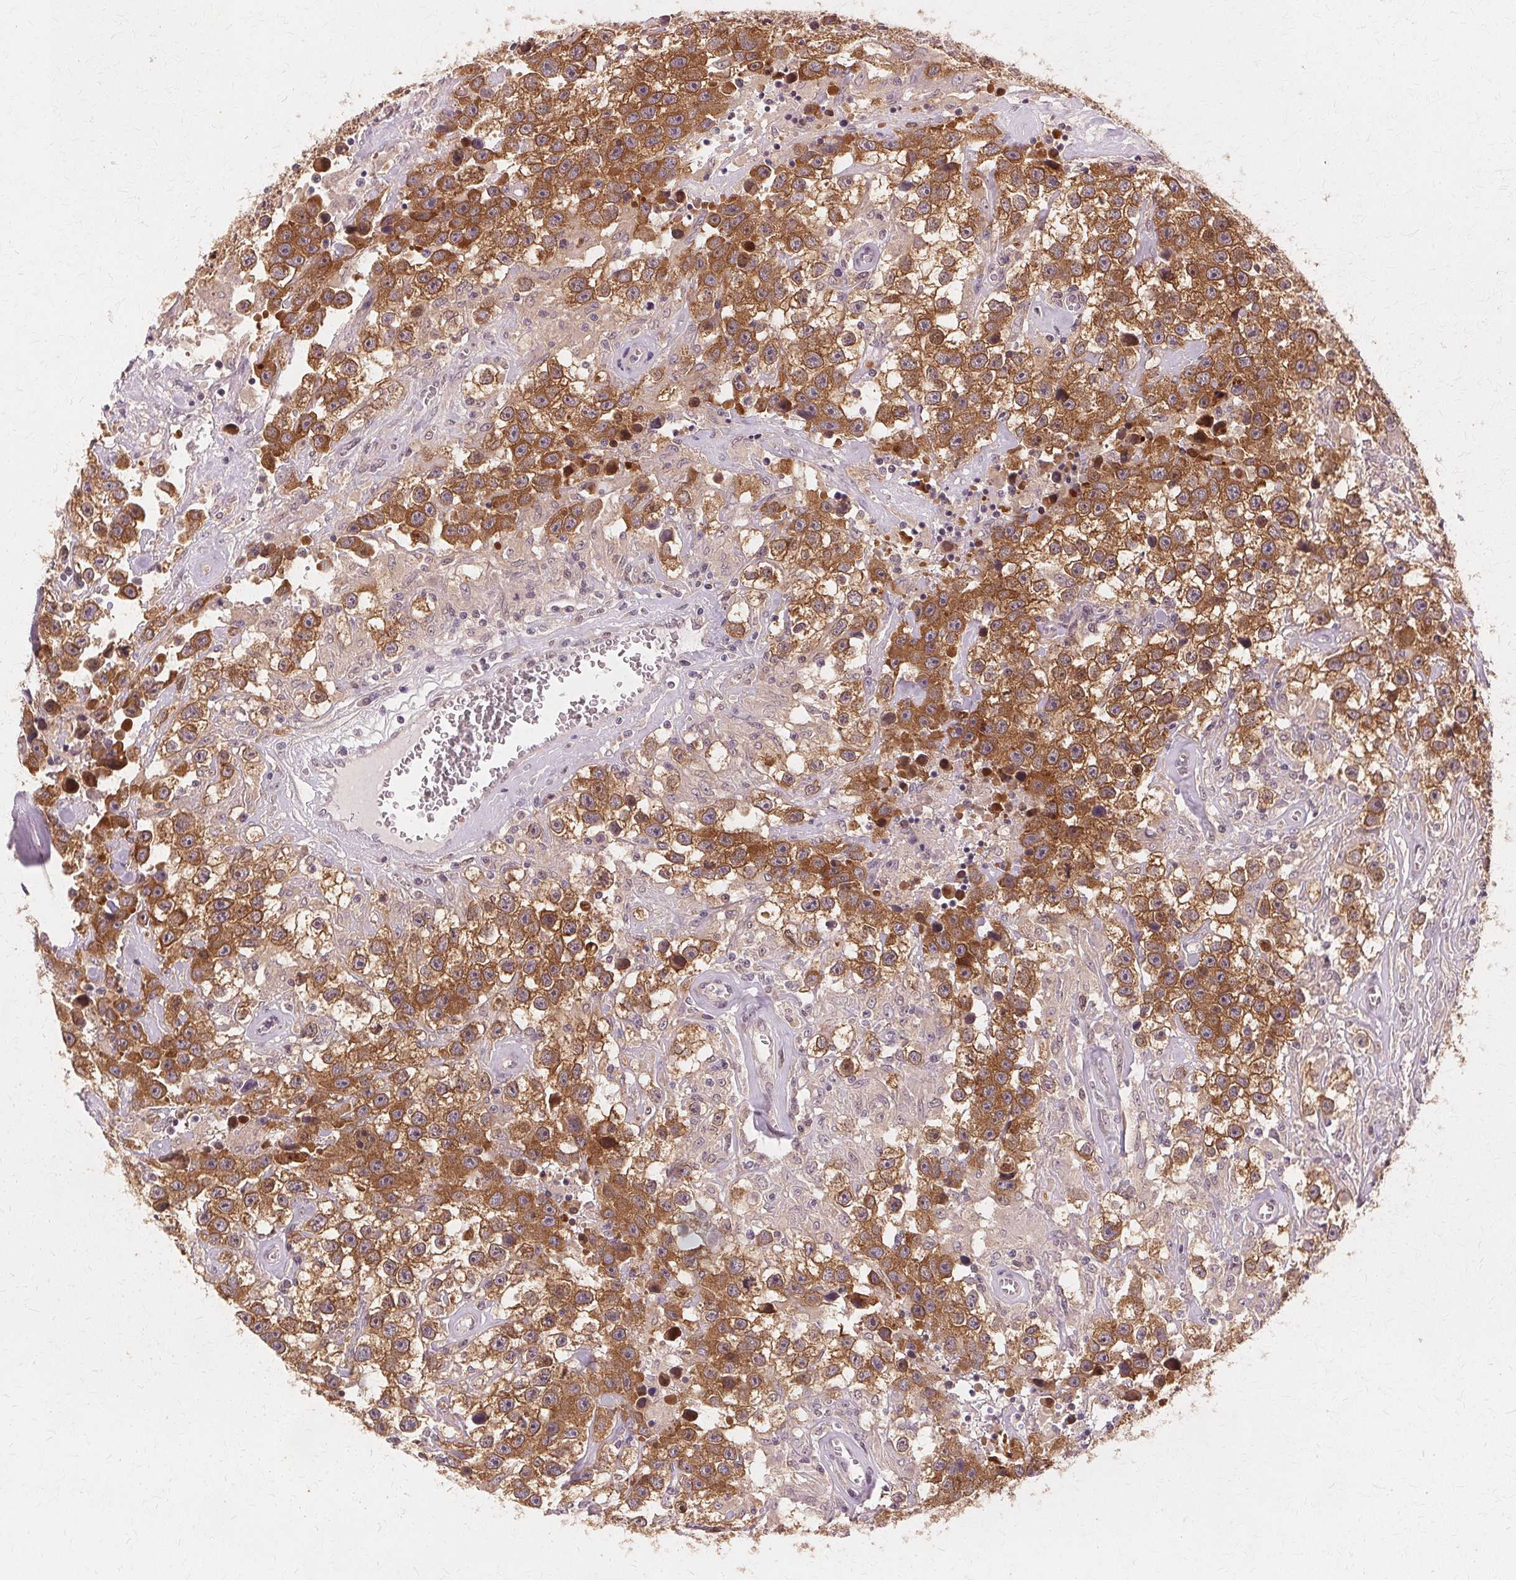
{"staining": {"intensity": "moderate", "quantity": ">75%", "location": "cytoplasmic/membranous"}, "tissue": "testis cancer", "cell_type": "Tumor cells", "image_type": "cancer", "snomed": [{"axis": "morphology", "description": "Seminoma, NOS"}, {"axis": "topography", "description": "Testis"}], "caption": "There is medium levels of moderate cytoplasmic/membranous positivity in tumor cells of testis cancer, as demonstrated by immunohistochemical staining (brown color).", "gene": "PRMT5", "patient": {"sex": "male", "age": 43}}